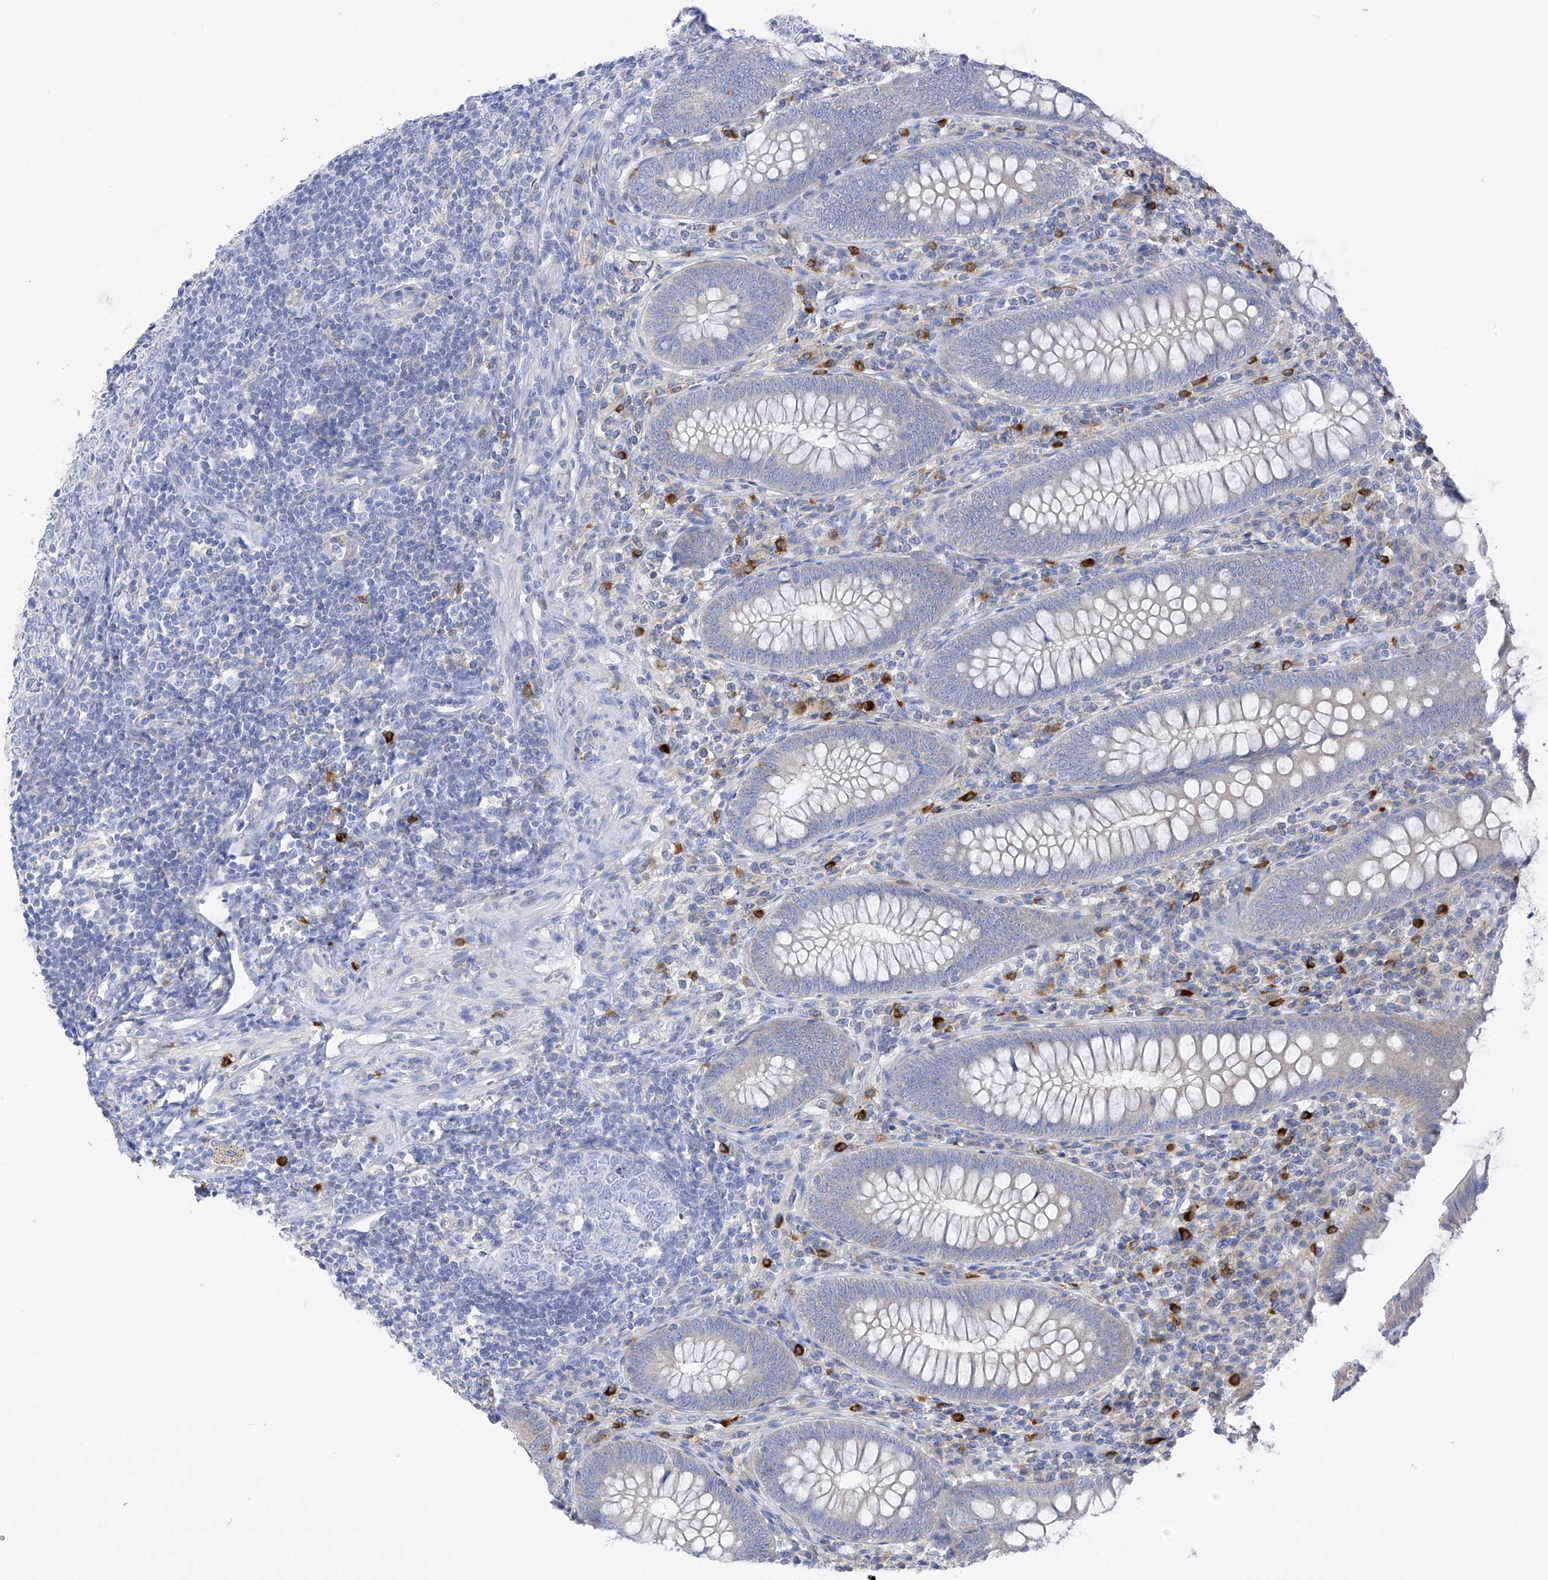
{"staining": {"intensity": "moderate", "quantity": "<25%", "location": "cytoplasmic/membranous"}, "tissue": "appendix", "cell_type": "Glandular cells", "image_type": "normal", "snomed": [{"axis": "morphology", "description": "Normal tissue, NOS"}, {"axis": "topography", "description": "Appendix"}], "caption": "A histopathology image of appendix stained for a protein exhibits moderate cytoplasmic/membranous brown staining in glandular cells. (DAB IHC, brown staining for protein, blue staining for nuclei).", "gene": "POMGNT2", "patient": {"sex": "male", "age": 14}}